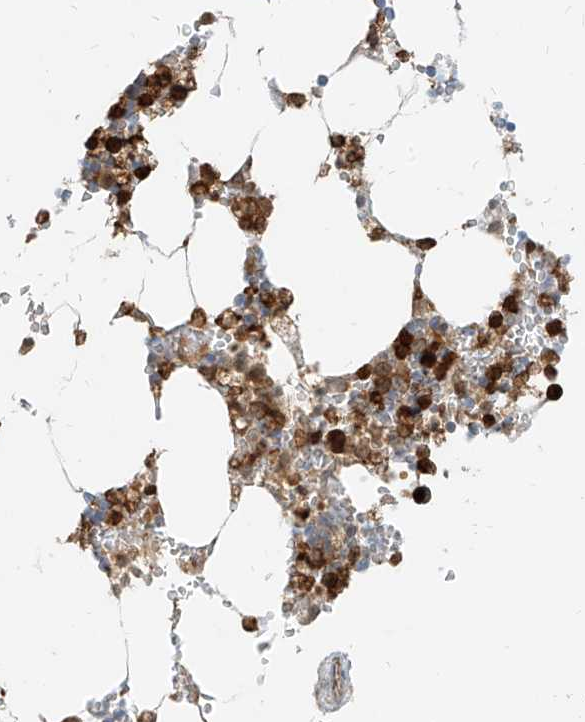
{"staining": {"intensity": "strong", "quantity": ">75%", "location": "cytoplasmic/membranous,nuclear"}, "tissue": "bone marrow", "cell_type": "Hematopoietic cells", "image_type": "normal", "snomed": [{"axis": "morphology", "description": "Normal tissue, NOS"}, {"axis": "topography", "description": "Bone marrow"}], "caption": "The immunohistochemical stain labels strong cytoplasmic/membranous,nuclear expression in hematopoietic cells of normal bone marrow. (DAB (3,3'-diaminobenzidine) IHC, brown staining for protein, blue staining for nuclei).", "gene": "PGD", "patient": {"sex": "male", "age": 70}}